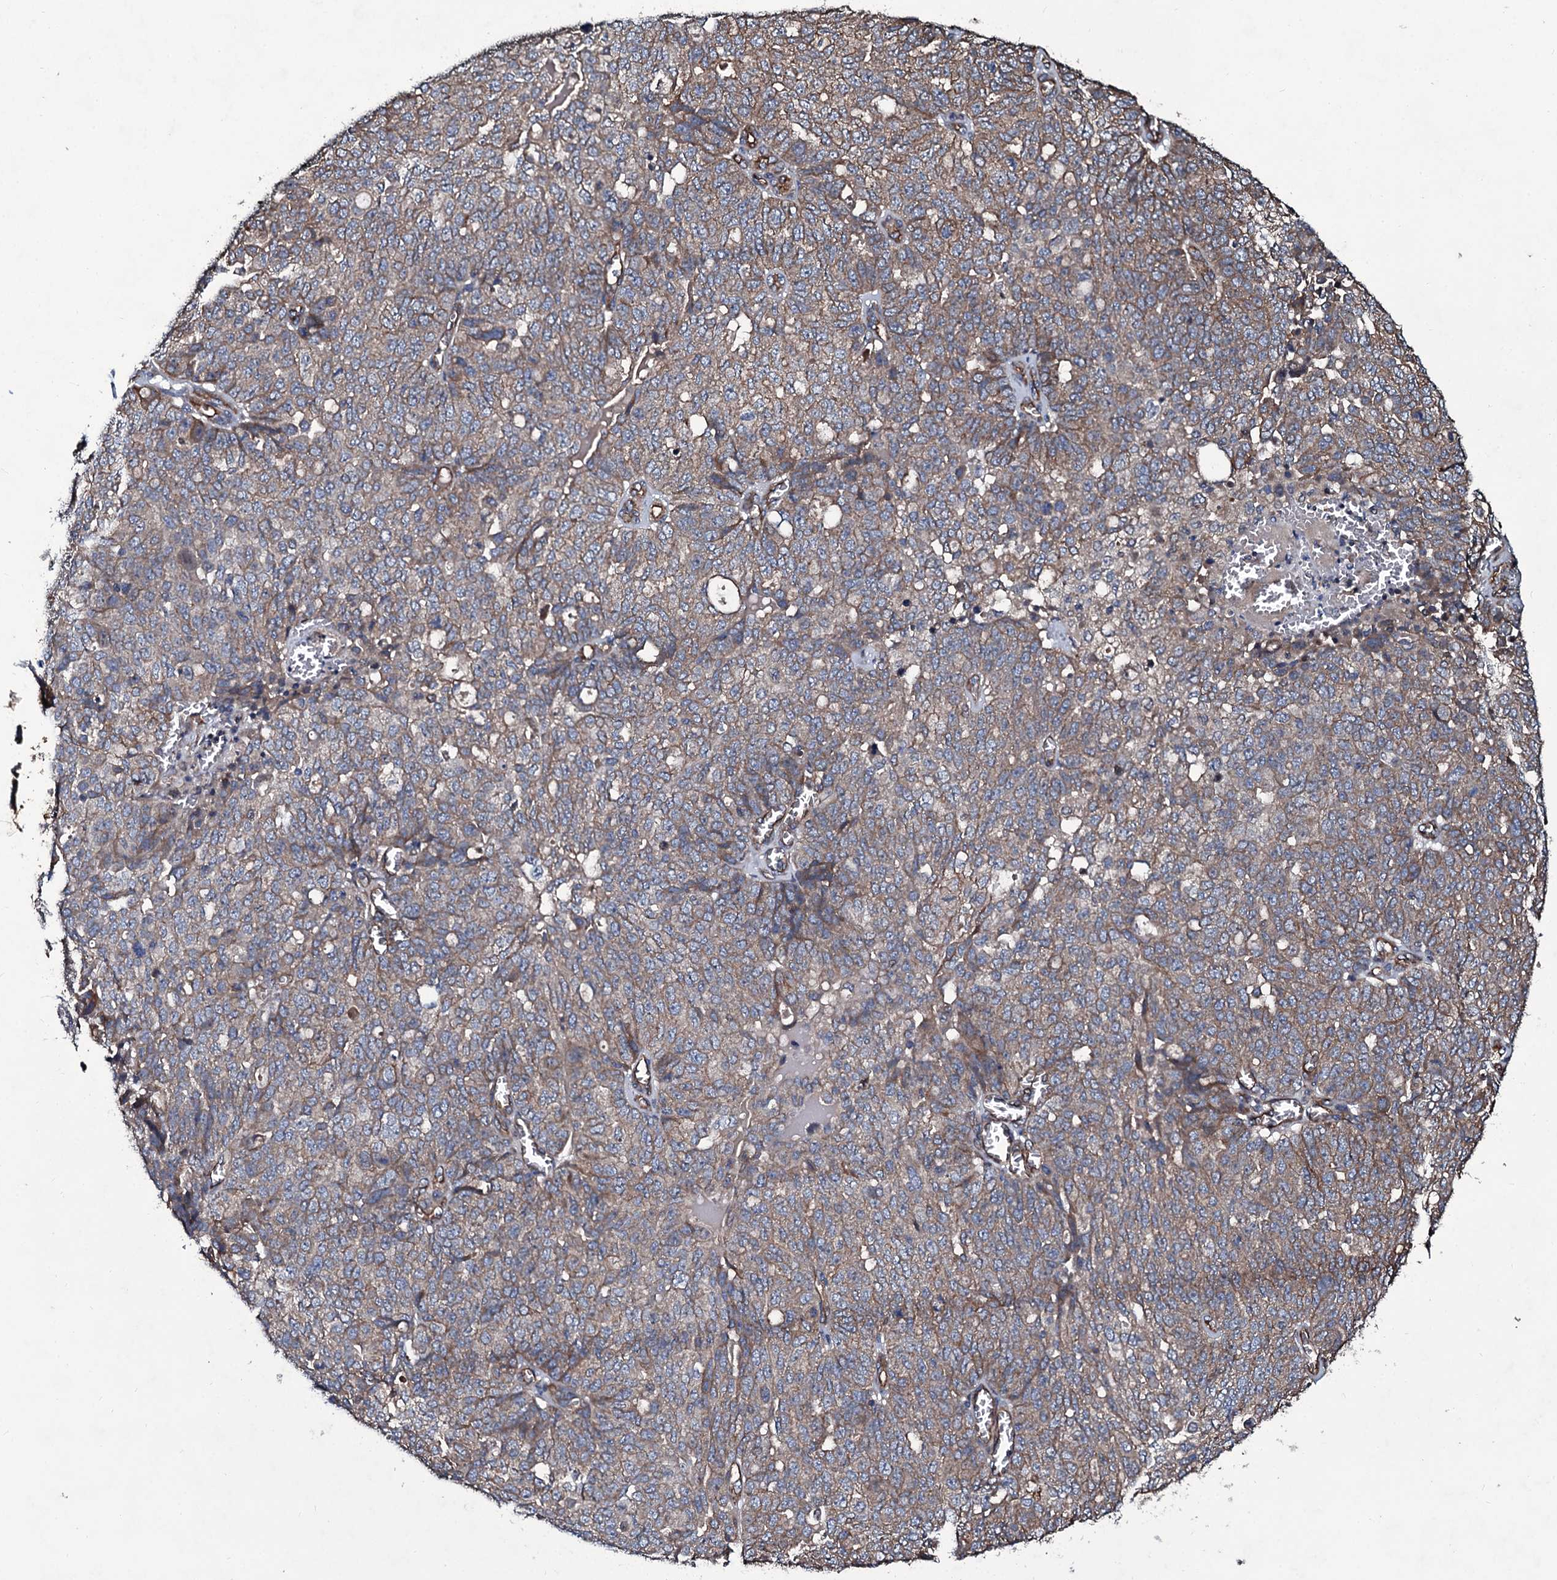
{"staining": {"intensity": "weak", "quantity": ">75%", "location": "cytoplasmic/membranous"}, "tissue": "ovarian cancer", "cell_type": "Tumor cells", "image_type": "cancer", "snomed": [{"axis": "morphology", "description": "Cystadenocarcinoma, serous, NOS"}, {"axis": "topography", "description": "Soft tissue"}, {"axis": "topography", "description": "Ovary"}], "caption": "Immunohistochemistry staining of ovarian cancer, which exhibits low levels of weak cytoplasmic/membranous positivity in approximately >75% of tumor cells indicating weak cytoplasmic/membranous protein expression. The staining was performed using DAB (3,3'-diaminobenzidine) (brown) for protein detection and nuclei were counterstained in hematoxylin (blue).", "gene": "DMAC2", "patient": {"sex": "female", "age": 57}}